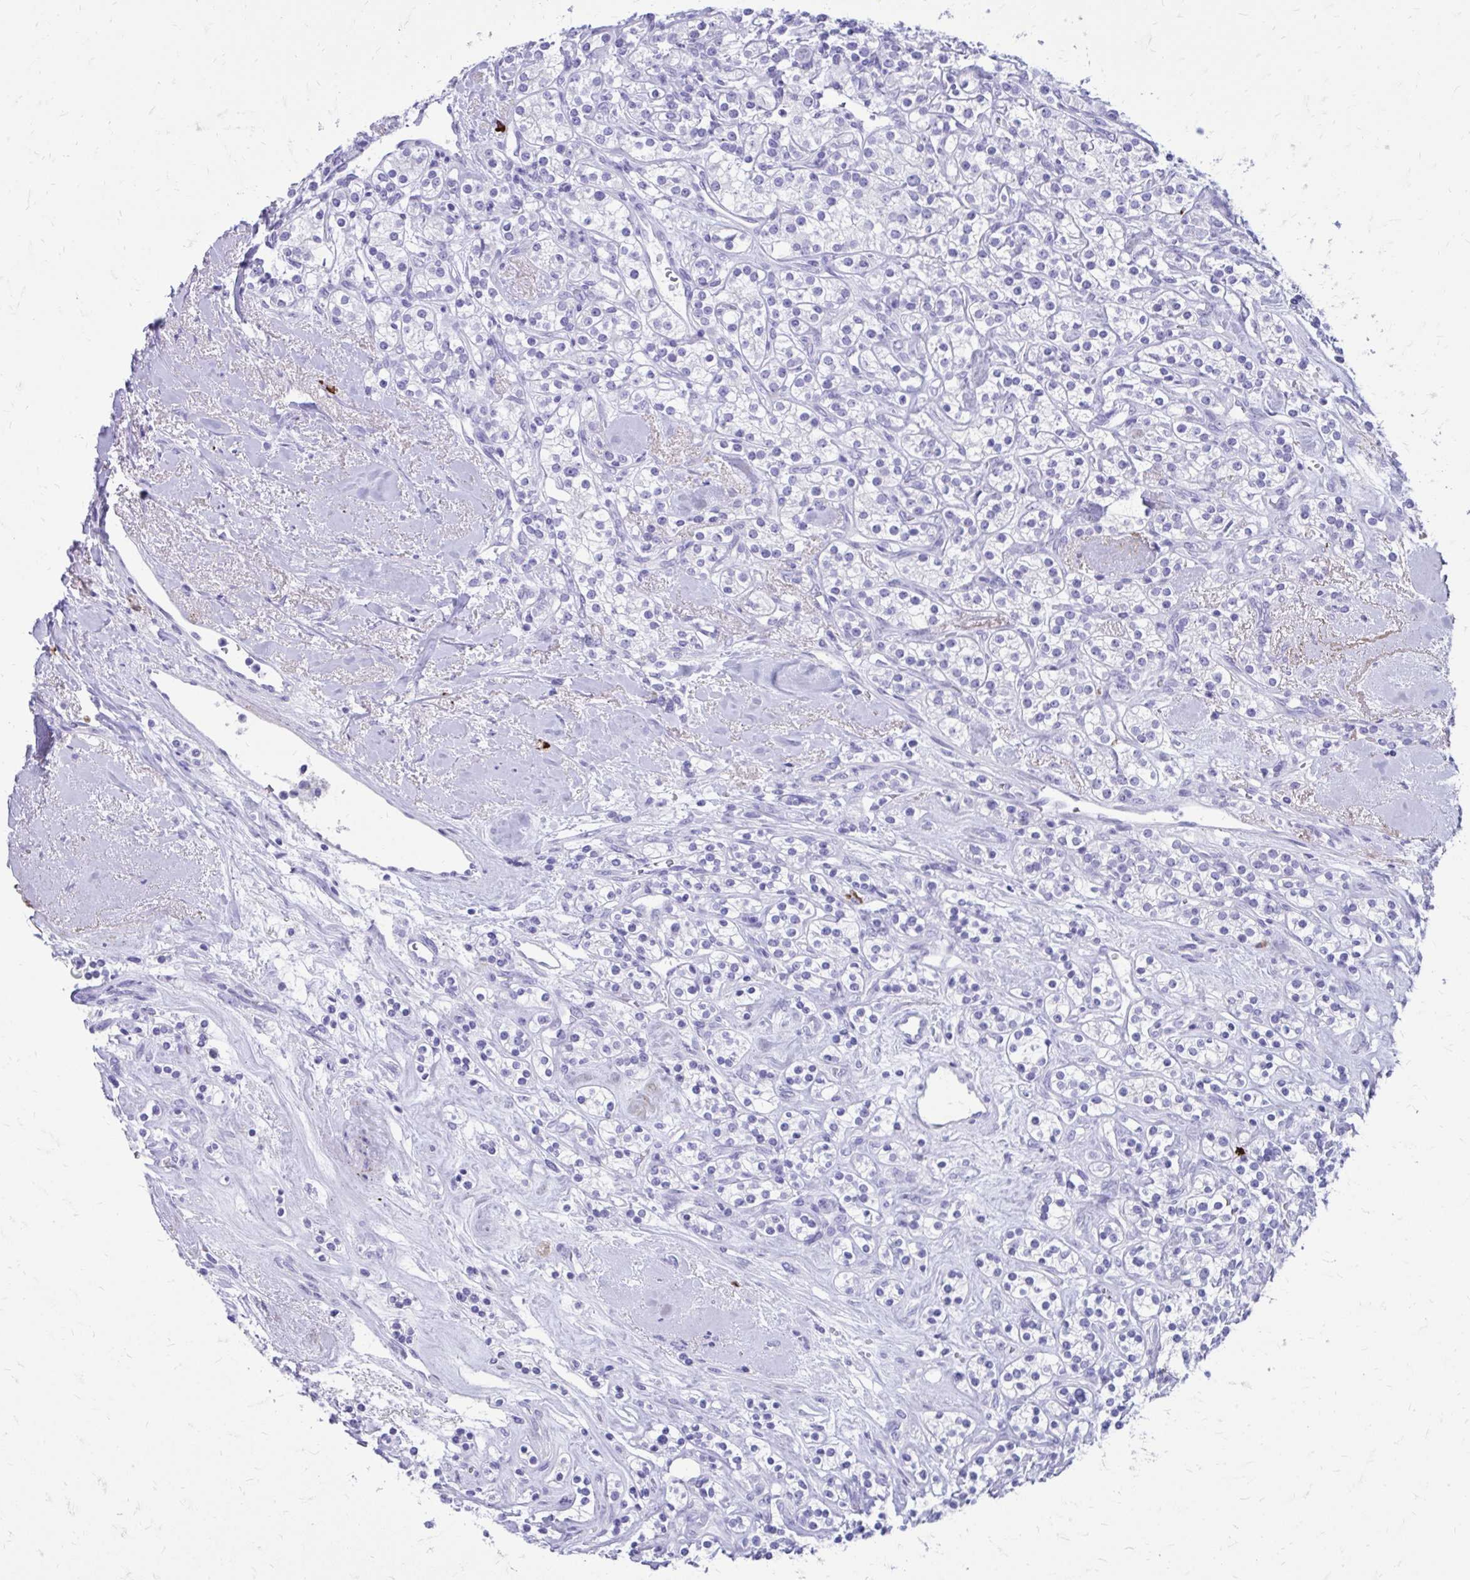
{"staining": {"intensity": "negative", "quantity": "none", "location": "none"}, "tissue": "renal cancer", "cell_type": "Tumor cells", "image_type": "cancer", "snomed": [{"axis": "morphology", "description": "Adenocarcinoma, NOS"}, {"axis": "topography", "description": "Kidney"}], "caption": "There is no significant staining in tumor cells of renal cancer. Nuclei are stained in blue.", "gene": "SATL1", "patient": {"sex": "male", "age": 77}}